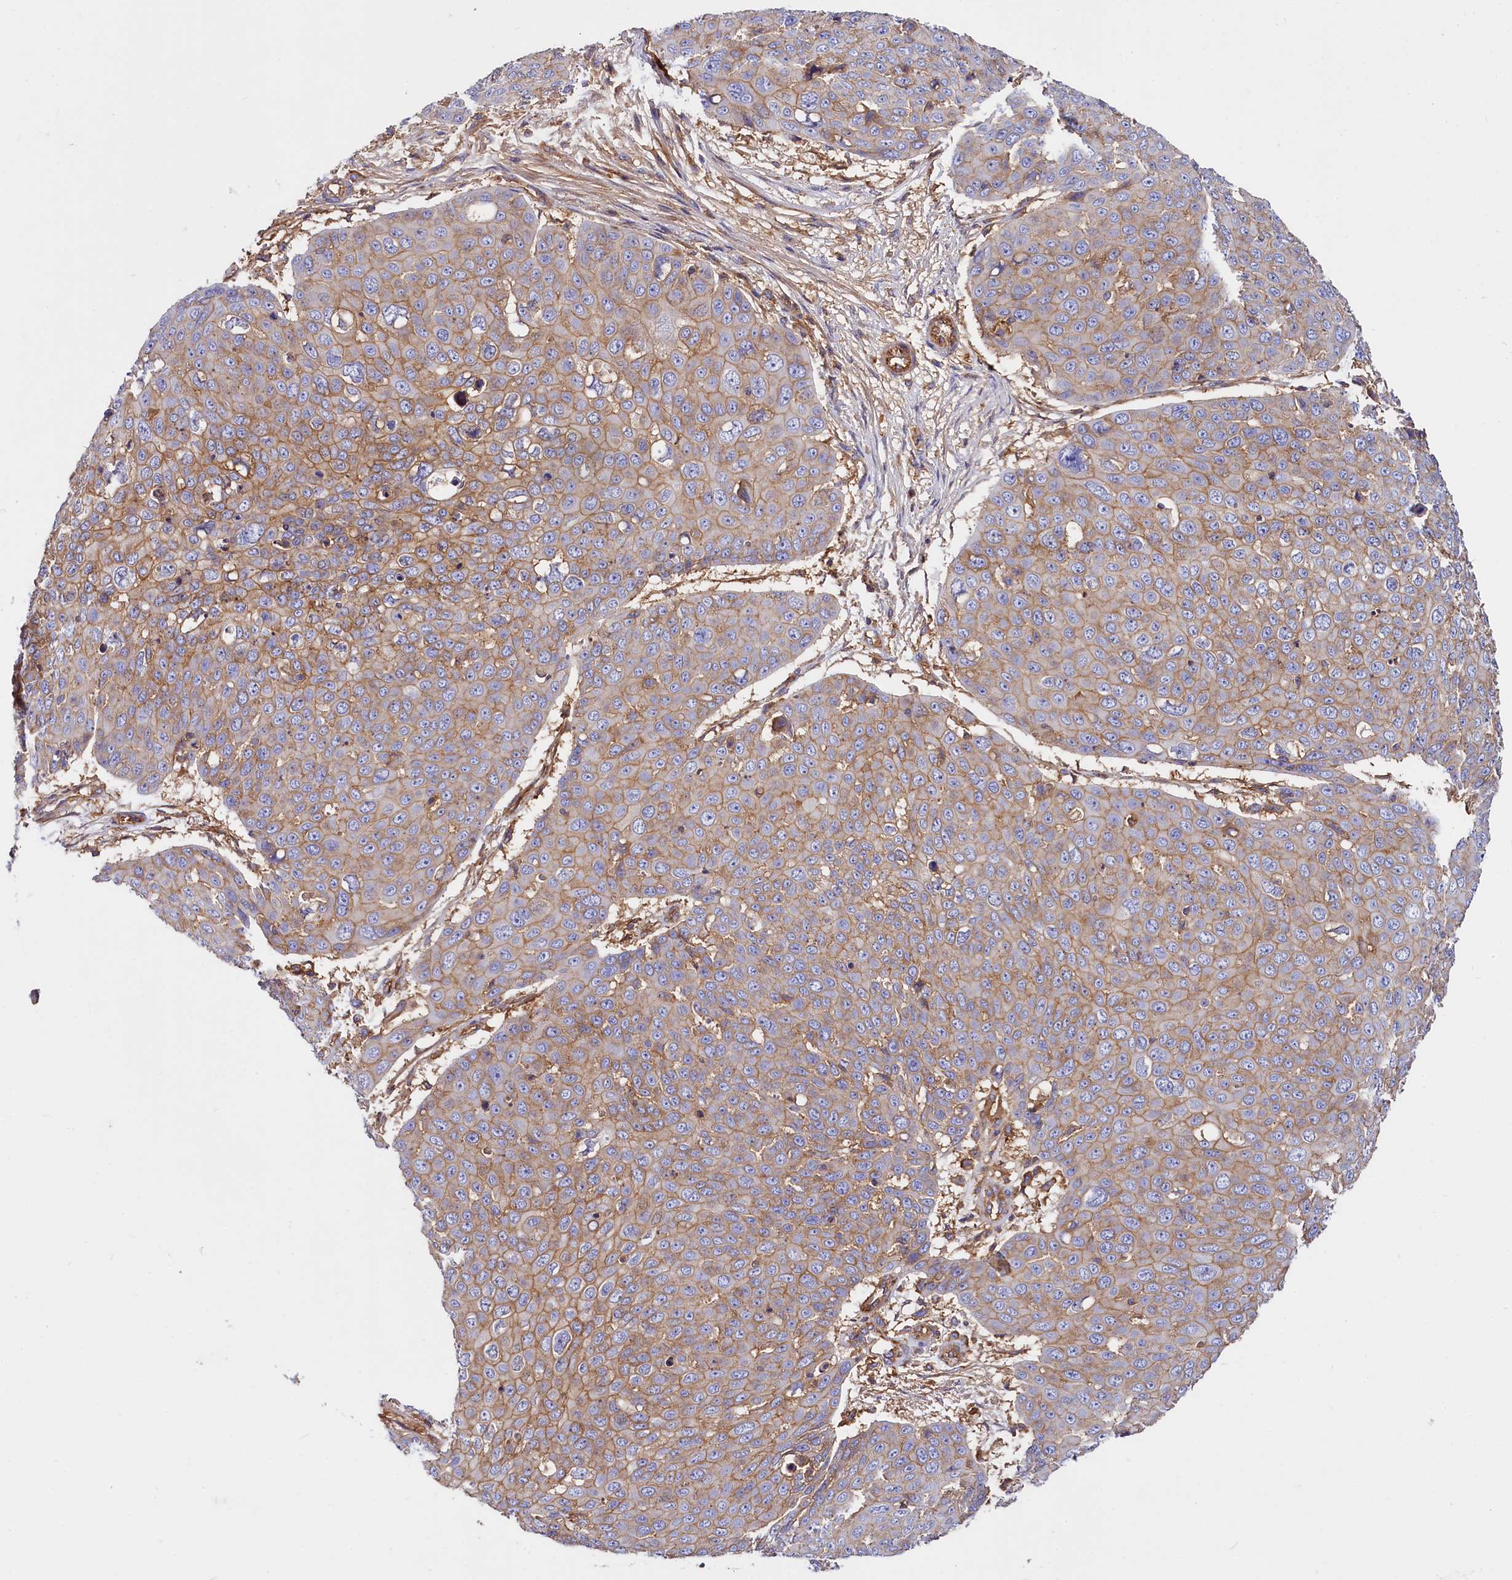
{"staining": {"intensity": "moderate", "quantity": ">75%", "location": "cytoplasmic/membranous"}, "tissue": "skin cancer", "cell_type": "Tumor cells", "image_type": "cancer", "snomed": [{"axis": "morphology", "description": "Squamous cell carcinoma, NOS"}, {"axis": "topography", "description": "Skin"}], "caption": "There is medium levels of moderate cytoplasmic/membranous staining in tumor cells of skin squamous cell carcinoma, as demonstrated by immunohistochemical staining (brown color).", "gene": "ANO6", "patient": {"sex": "male", "age": 71}}